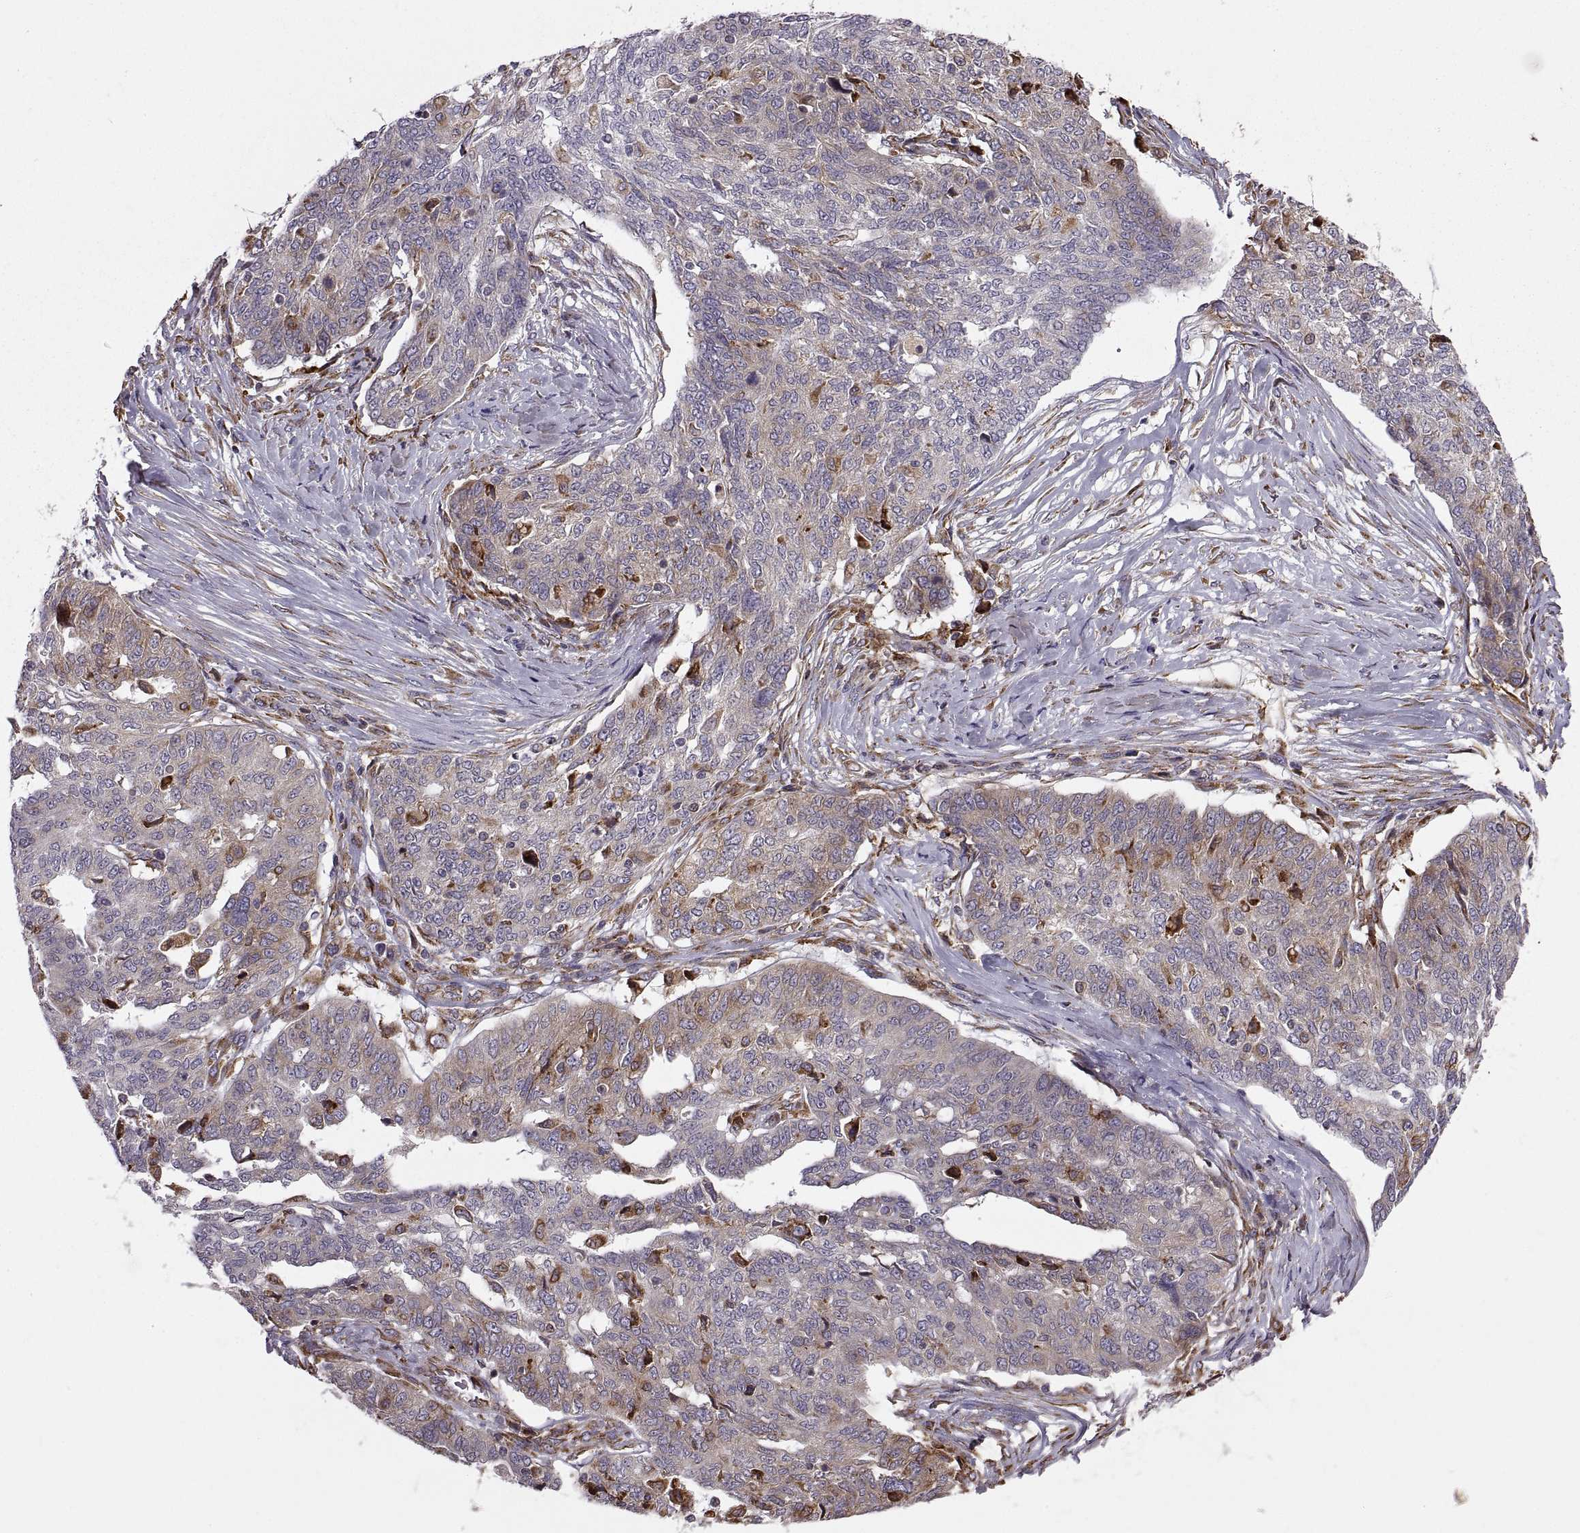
{"staining": {"intensity": "weak", "quantity": "25%-75%", "location": "cytoplasmic/membranous"}, "tissue": "ovarian cancer", "cell_type": "Tumor cells", "image_type": "cancer", "snomed": [{"axis": "morphology", "description": "Cystadenocarcinoma, serous, NOS"}, {"axis": "topography", "description": "Ovary"}], "caption": "Ovarian serous cystadenocarcinoma tissue reveals weak cytoplasmic/membranous expression in about 25%-75% of tumor cells", "gene": "PLEKHB2", "patient": {"sex": "female", "age": 67}}